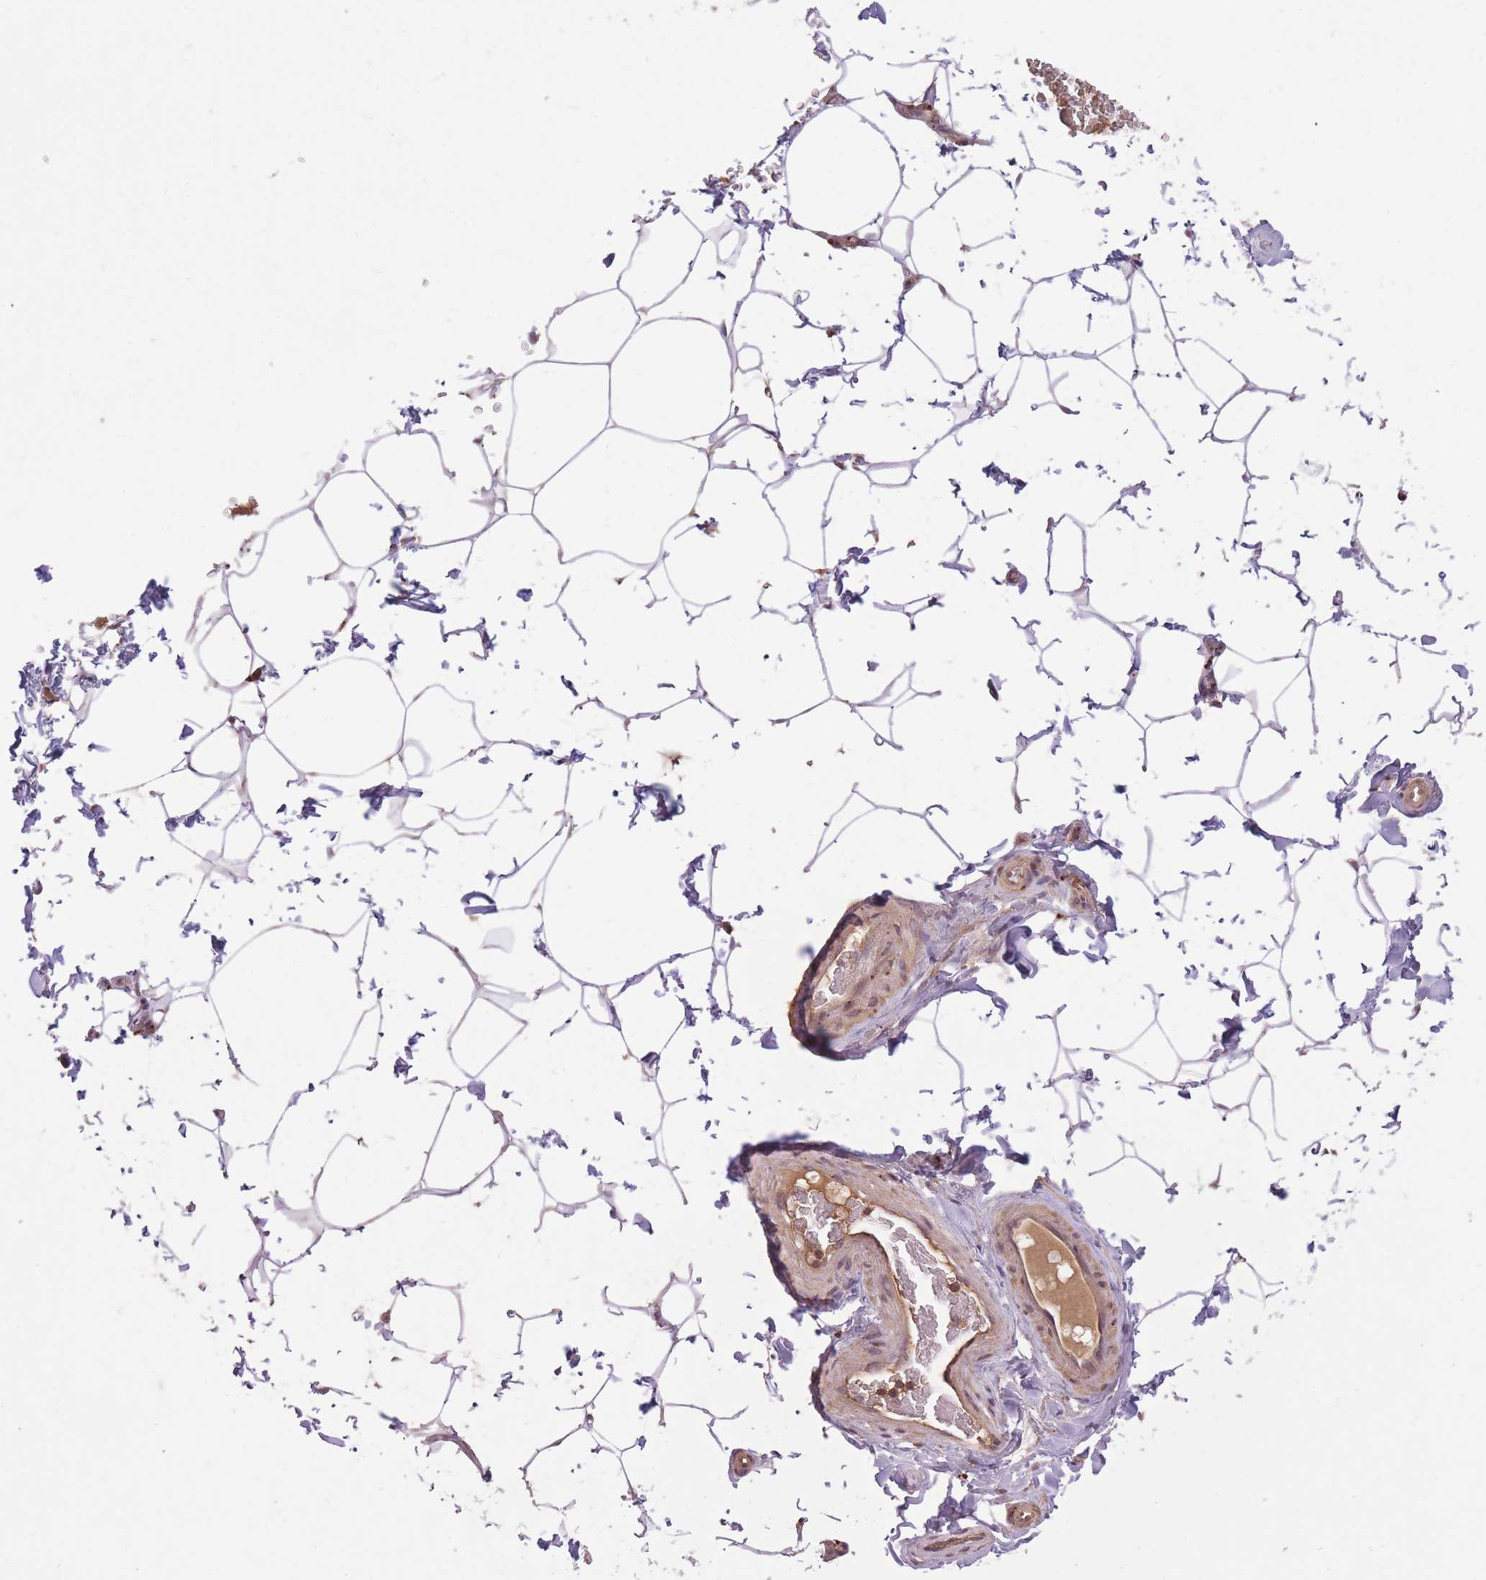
{"staining": {"intensity": "negative", "quantity": "none", "location": "none"}, "tissue": "adipose tissue", "cell_type": "Adipocytes", "image_type": "normal", "snomed": [{"axis": "morphology", "description": "Normal tissue, NOS"}, {"axis": "topography", "description": "Soft tissue"}, {"axis": "topography", "description": "Adipose tissue"}, {"axis": "topography", "description": "Vascular tissue"}, {"axis": "topography", "description": "Peripheral nerve tissue"}], "caption": "Unremarkable adipose tissue was stained to show a protein in brown. There is no significant expression in adipocytes. Nuclei are stained in blue.", "gene": "POLR3F", "patient": {"sex": "male", "age": 46}}